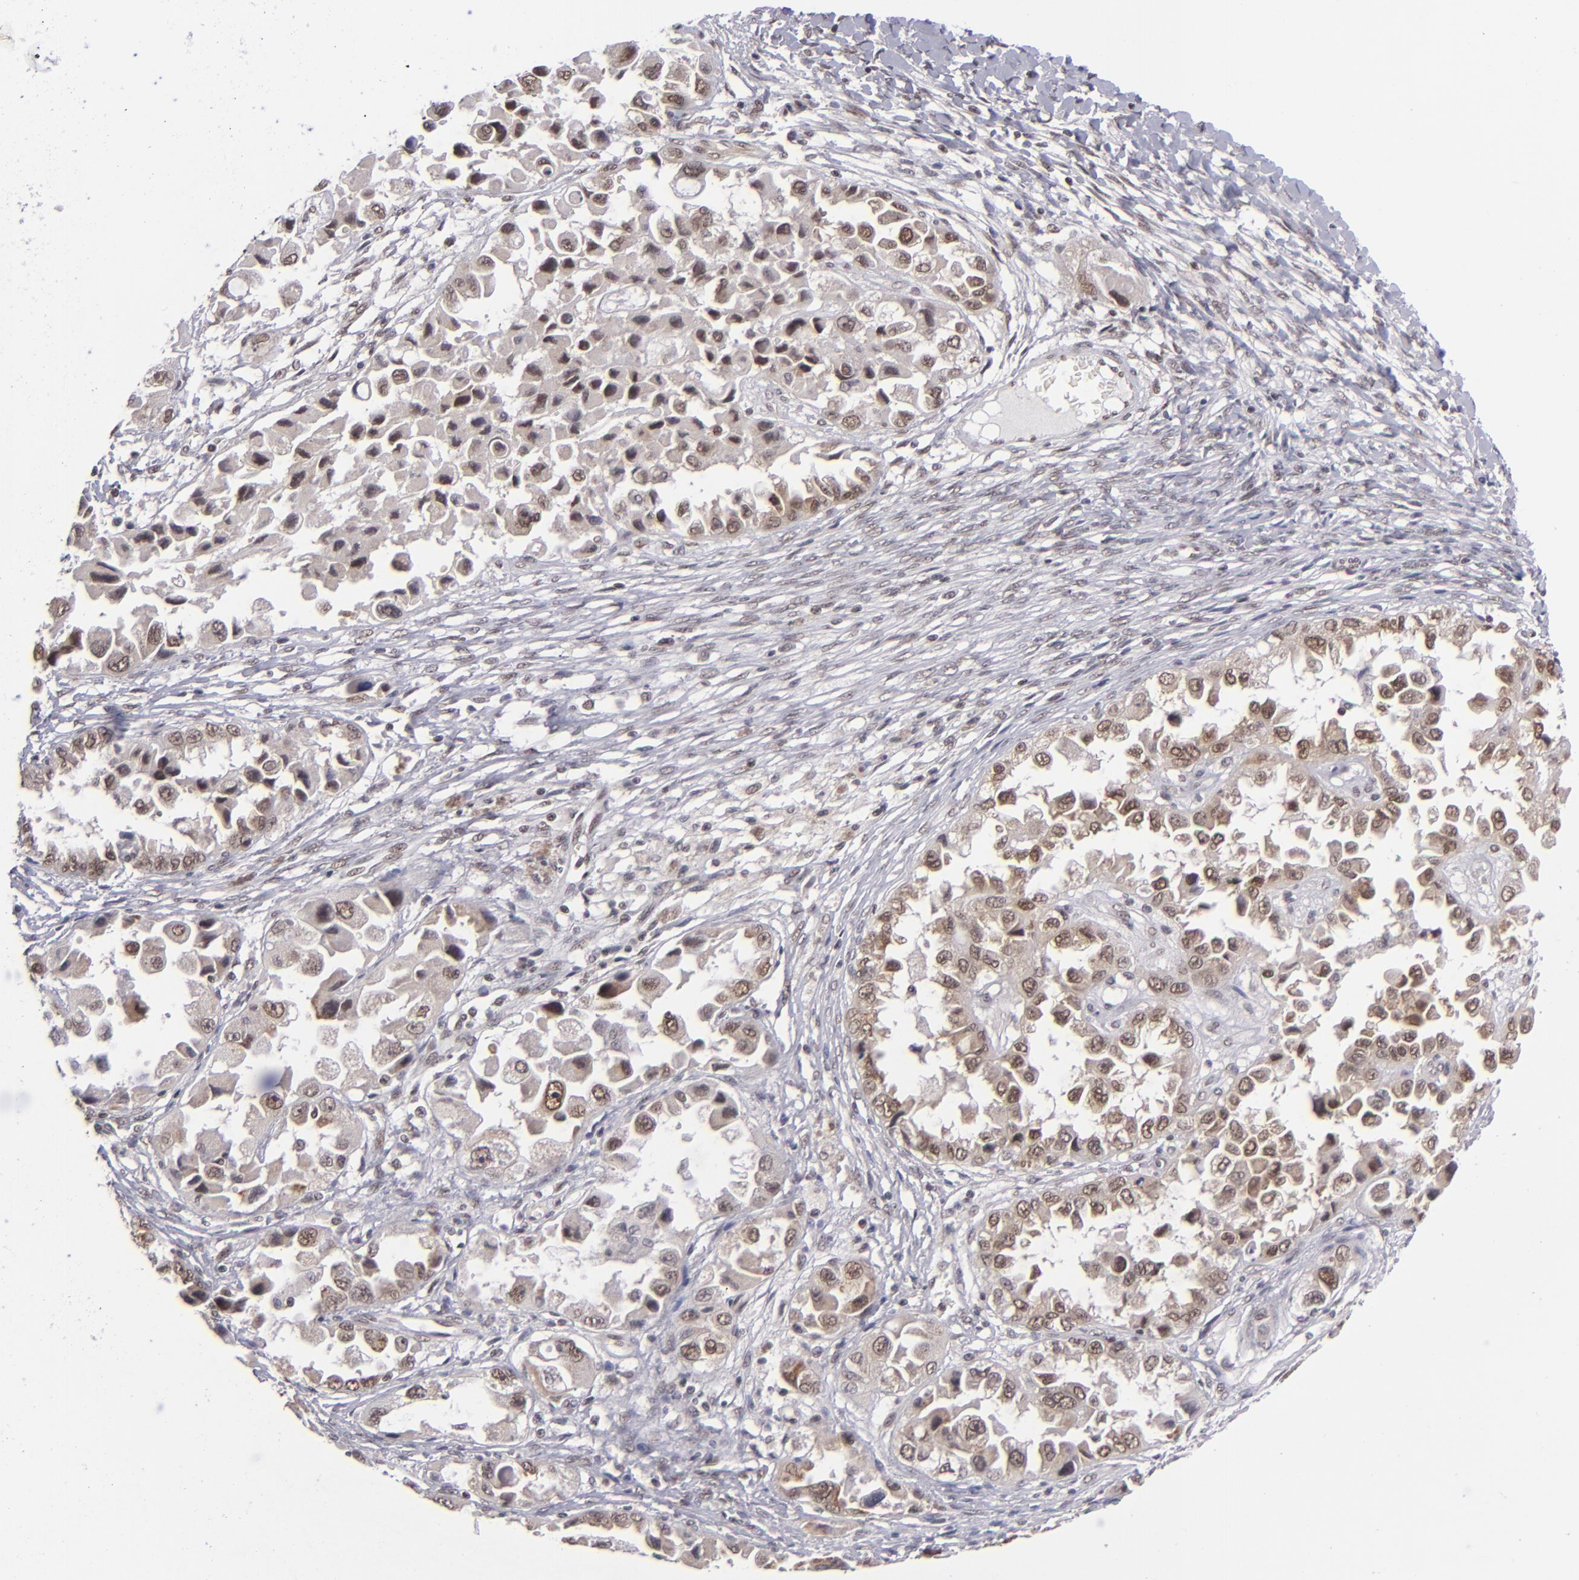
{"staining": {"intensity": "moderate", "quantity": ">75%", "location": "cytoplasmic/membranous,nuclear"}, "tissue": "ovarian cancer", "cell_type": "Tumor cells", "image_type": "cancer", "snomed": [{"axis": "morphology", "description": "Cystadenocarcinoma, serous, NOS"}, {"axis": "topography", "description": "Ovary"}], "caption": "Ovarian serous cystadenocarcinoma stained for a protein (brown) displays moderate cytoplasmic/membranous and nuclear positive positivity in approximately >75% of tumor cells.", "gene": "MLLT3", "patient": {"sex": "female", "age": 84}}